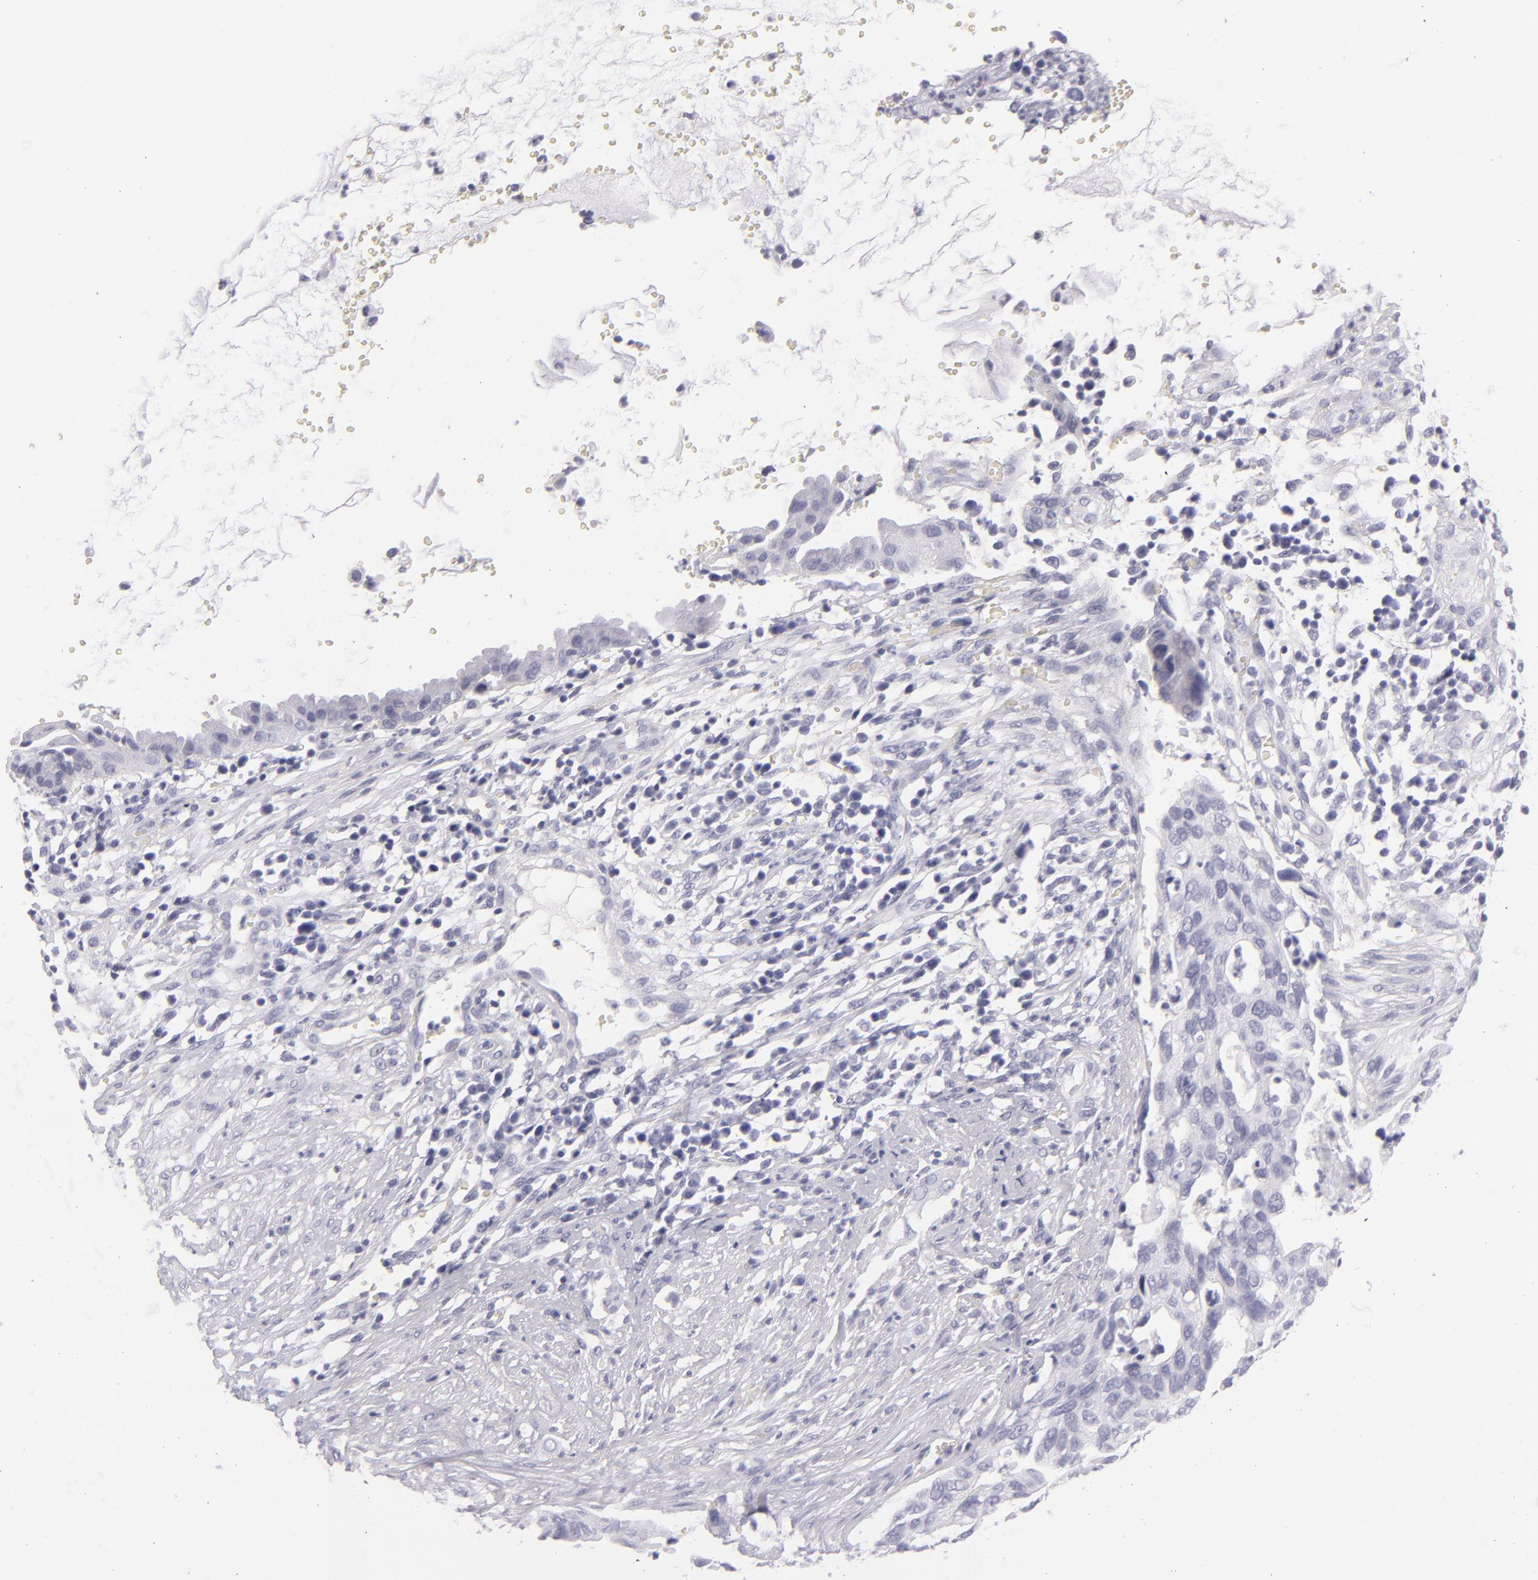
{"staining": {"intensity": "negative", "quantity": "none", "location": "none"}, "tissue": "cervical cancer", "cell_type": "Tumor cells", "image_type": "cancer", "snomed": [{"axis": "morphology", "description": "Normal tissue, NOS"}, {"axis": "morphology", "description": "Squamous cell carcinoma, NOS"}, {"axis": "topography", "description": "Cervix"}], "caption": "This is an immunohistochemistry photomicrograph of human cervical cancer. There is no staining in tumor cells.", "gene": "VIL1", "patient": {"sex": "female", "age": 45}}